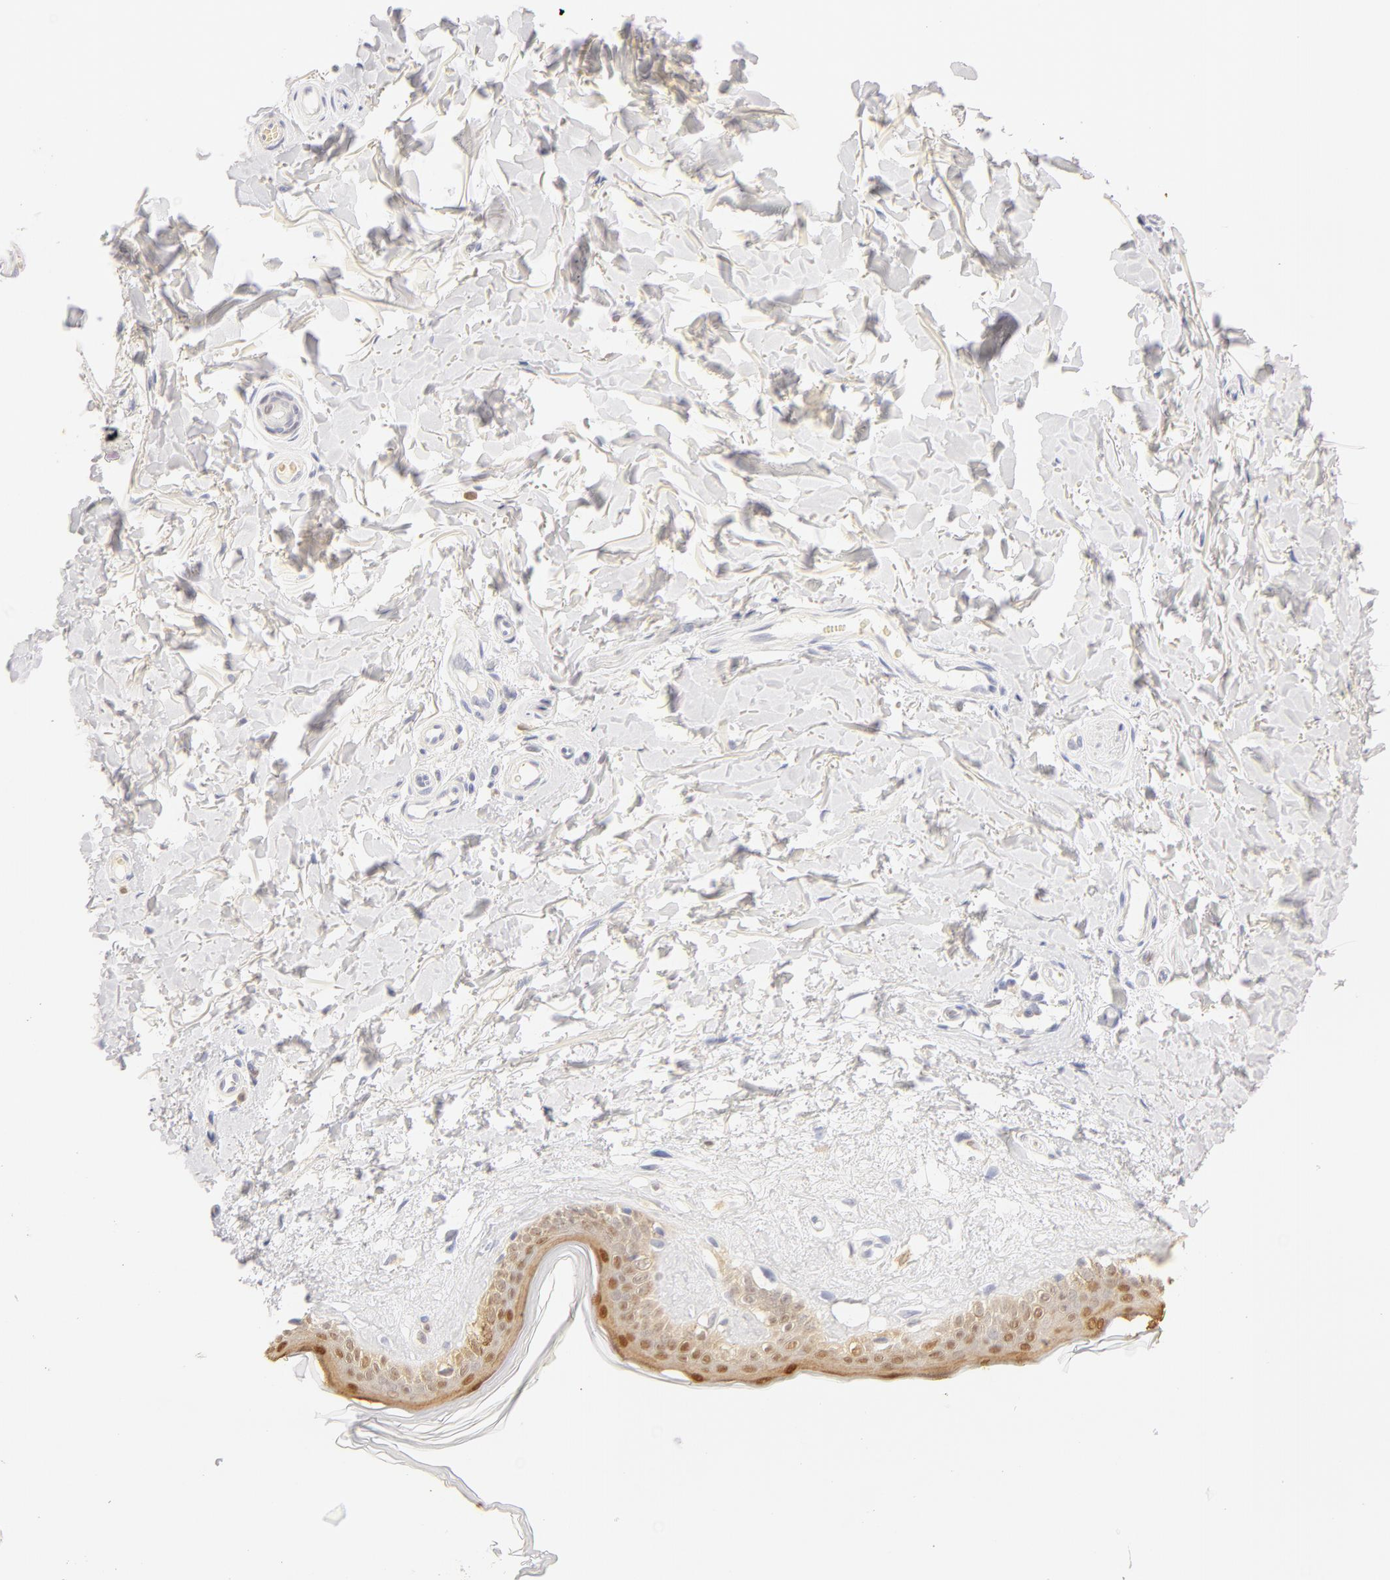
{"staining": {"intensity": "negative", "quantity": "none", "location": "none"}, "tissue": "skin", "cell_type": "Fibroblasts", "image_type": "normal", "snomed": [{"axis": "morphology", "description": "Normal tissue, NOS"}, {"axis": "topography", "description": "Skin"}], "caption": "Immunohistochemical staining of normal skin shows no significant staining in fibroblasts.", "gene": "CA2", "patient": {"sex": "female", "age": 56}}